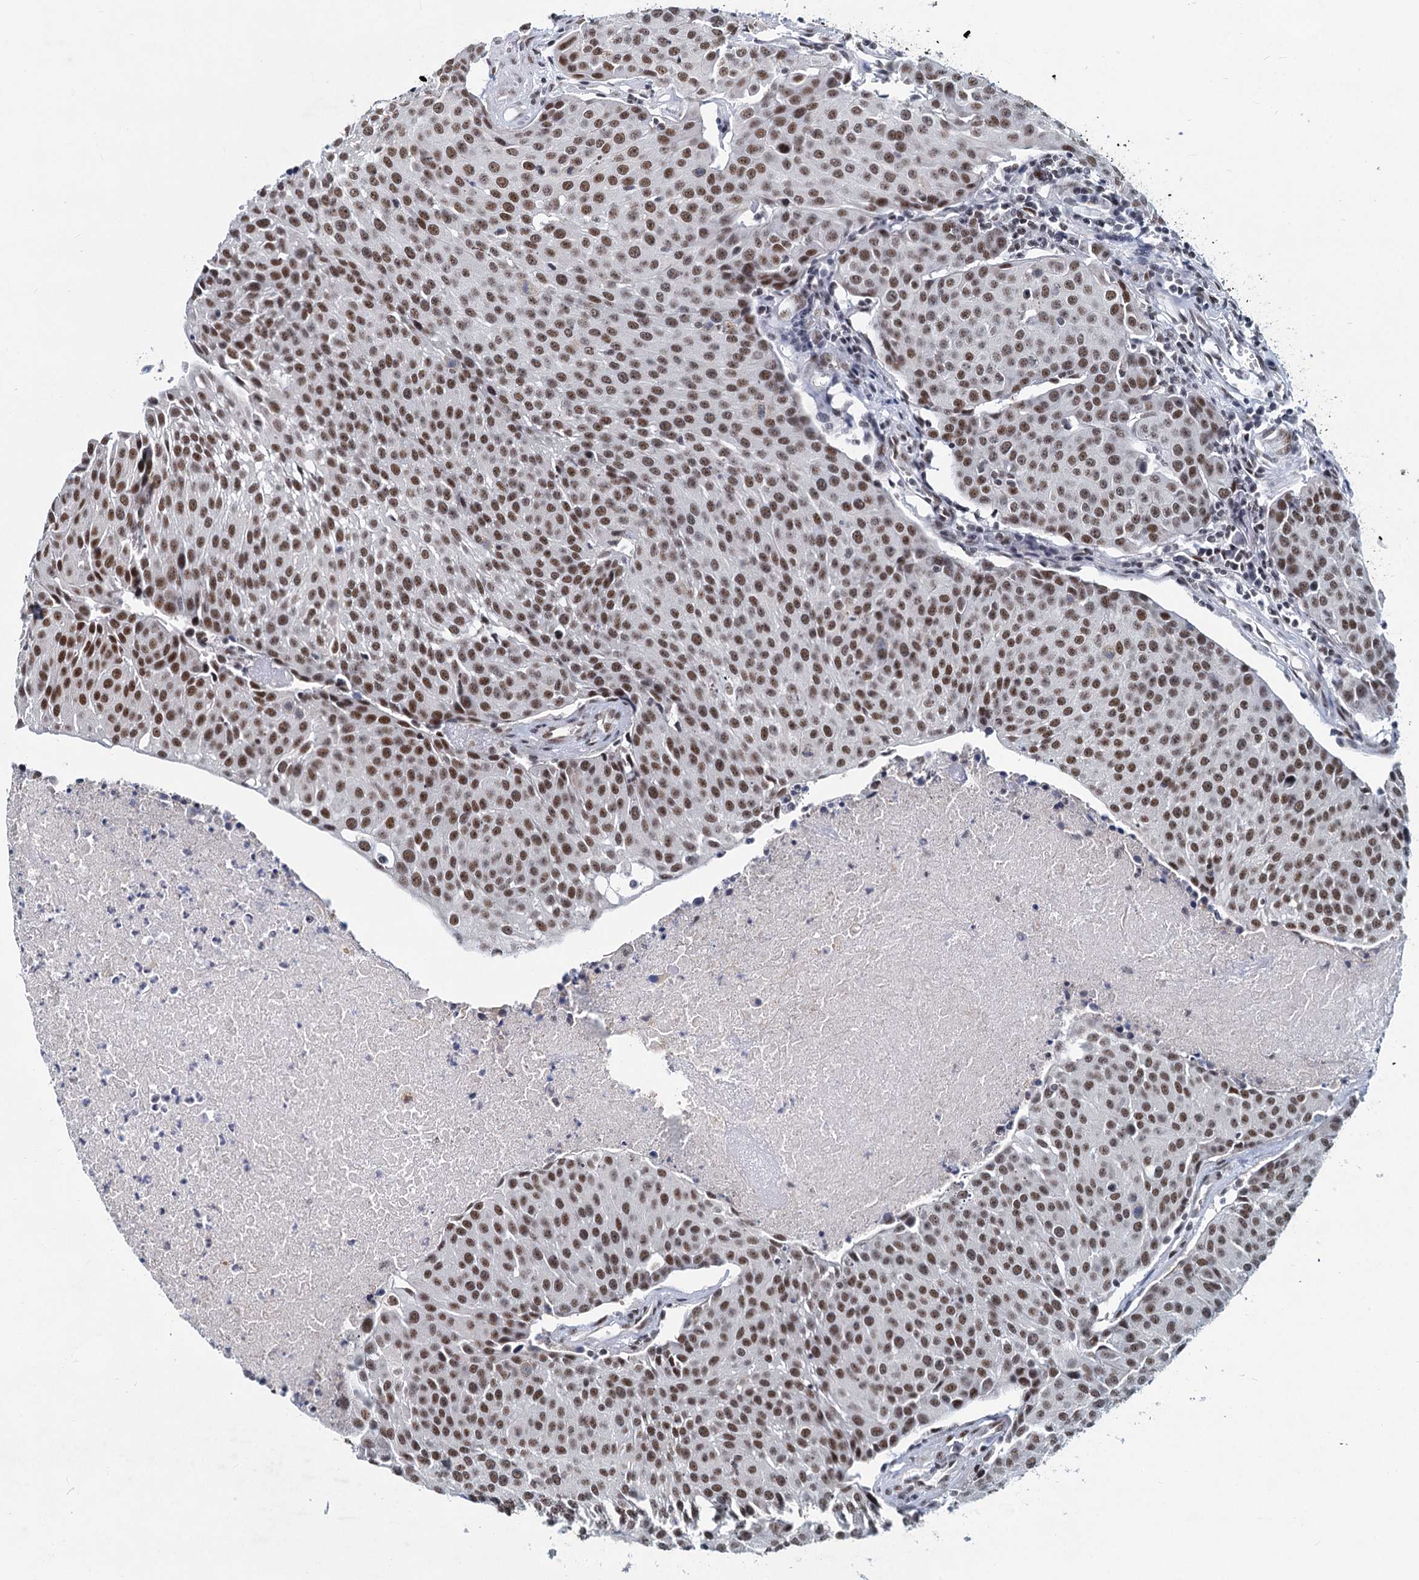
{"staining": {"intensity": "moderate", "quantity": ">75%", "location": "nuclear"}, "tissue": "urothelial cancer", "cell_type": "Tumor cells", "image_type": "cancer", "snomed": [{"axis": "morphology", "description": "Urothelial carcinoma, High grade"}, {"axis": "topography", "description": "Urinary bladder"}], "caption": "Immunohistochemistry image of neoplastic tissue: human urothelial carcinoma (high-grade) stained using immunohistochemistry demonstrates medium levels of moderate protein expression localized specifically in the nuclear of tumor cells, appearing as a nuclear brown color.", "gene": "METTL14", "patient": {"sex": "female", "age": 85}}